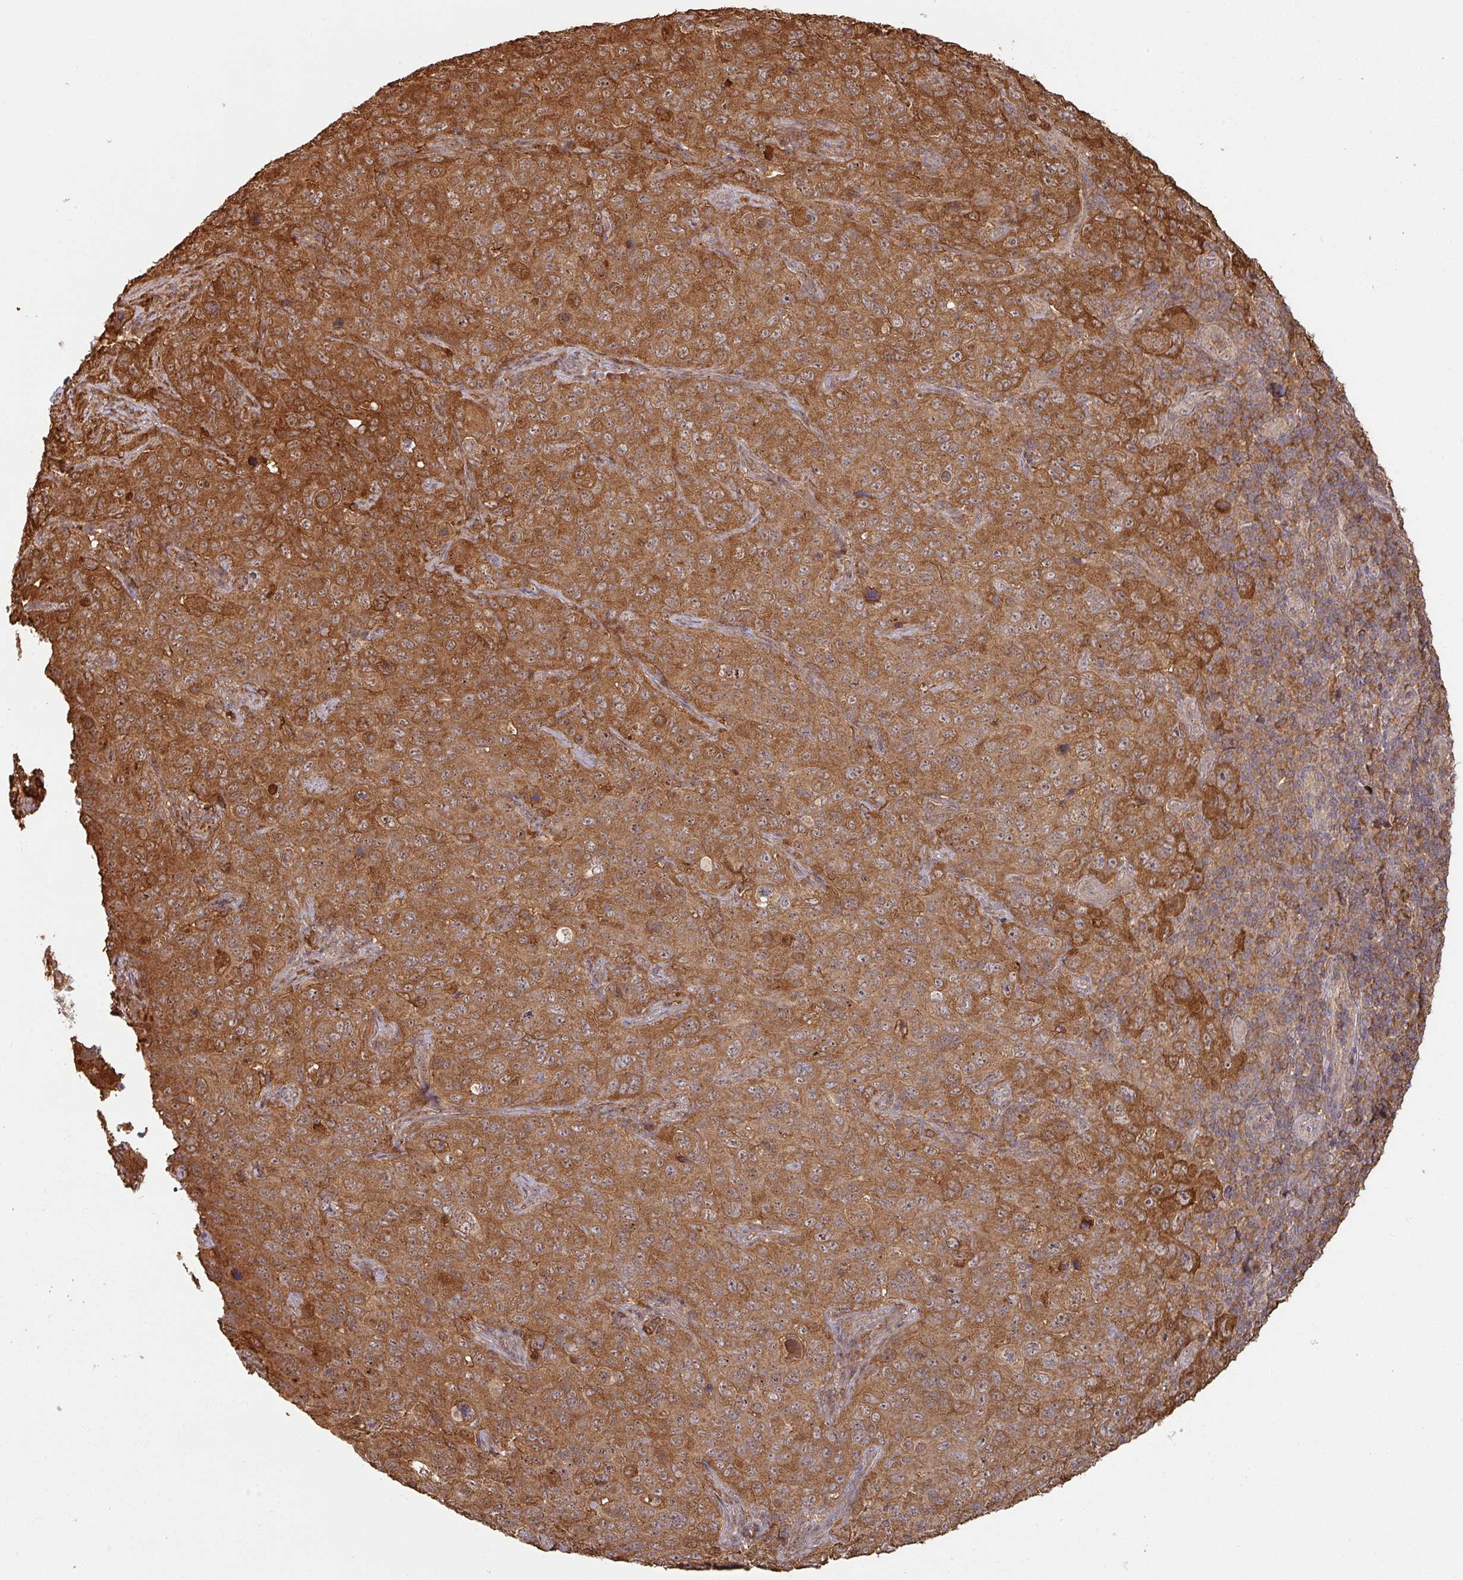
{"staining": {"intensity": "strong", "quantity": ">75%", "location": "cytoplasmic/membranous,nuclear"}, "tissue": "pancreatic cancer", "cell_type": "Tumor cells", "image_type": "cancer", "snomed": [{"axis": "morphology", "description": "Adenocarcinoma, NOS"}, {"axis": "topography", "description": "Pancreas"}], "caption": "Tumor cells display high levels of strong cytoplasmic/membranous and nuclear positivity in approximately >75% of cells in human pancreatic adenocarcinoma.", "gene": "ZNF322", "patient": {"sex": "male", "age": 68}}